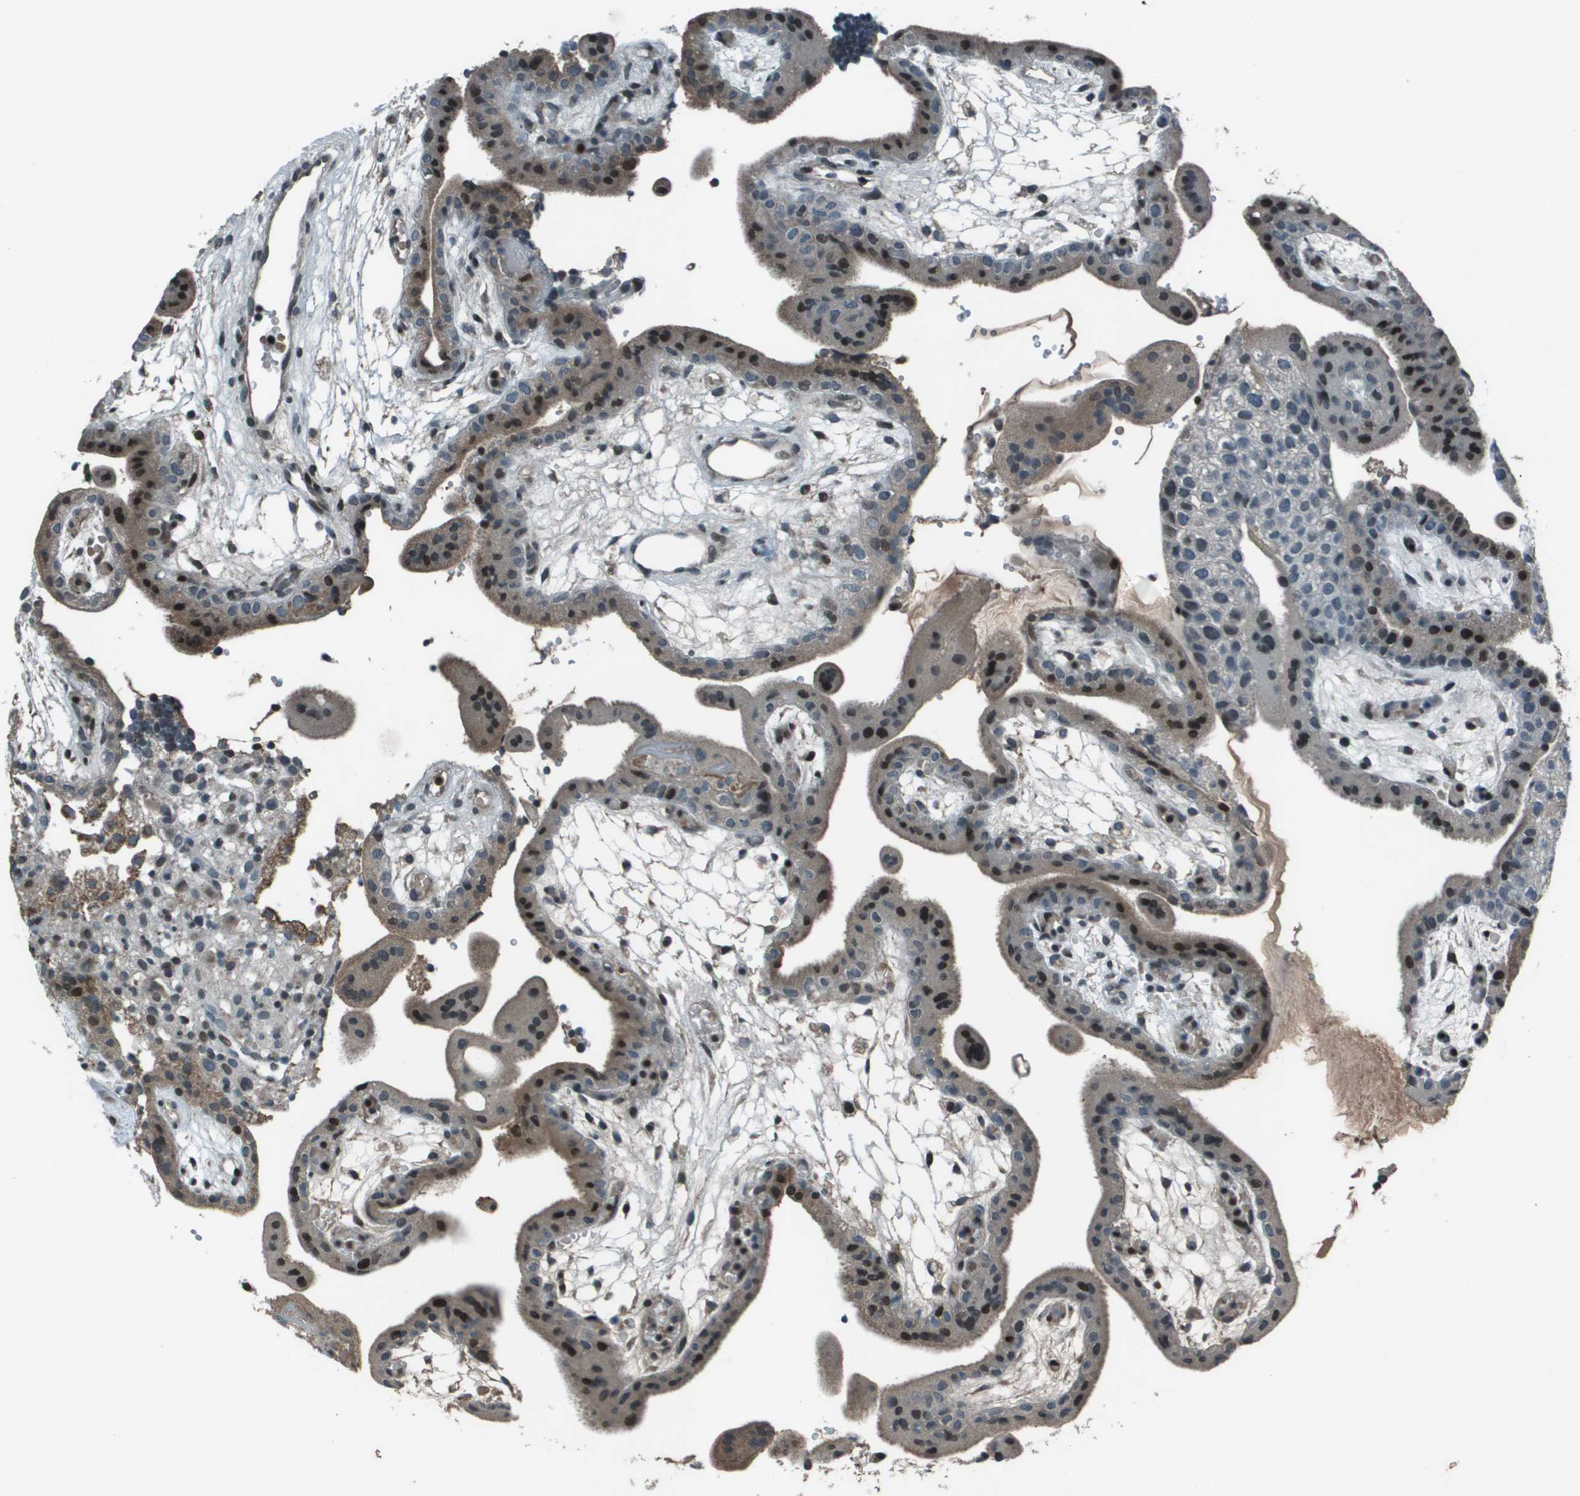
{"staining": {"intensity": "moderate", "quantity": "25%-75%", "location": "nuclear"}, "tissue": "placenta", "cell_type": "Trophoblastic cells", "image_type": "normal", "snomed": [{"axis": "morphology", "description": "Normal tissue, NOS"}, {"axis": "topography", "description": "Placenta"}], "caption": "Immunohistochemistry of normal placenta exhibits medium levels of moderate nuclear positivity in about 25%-75% of trophoblastic cells.", "gene": "CXCL12", "patient": {"sex": "female", "age": 18}}